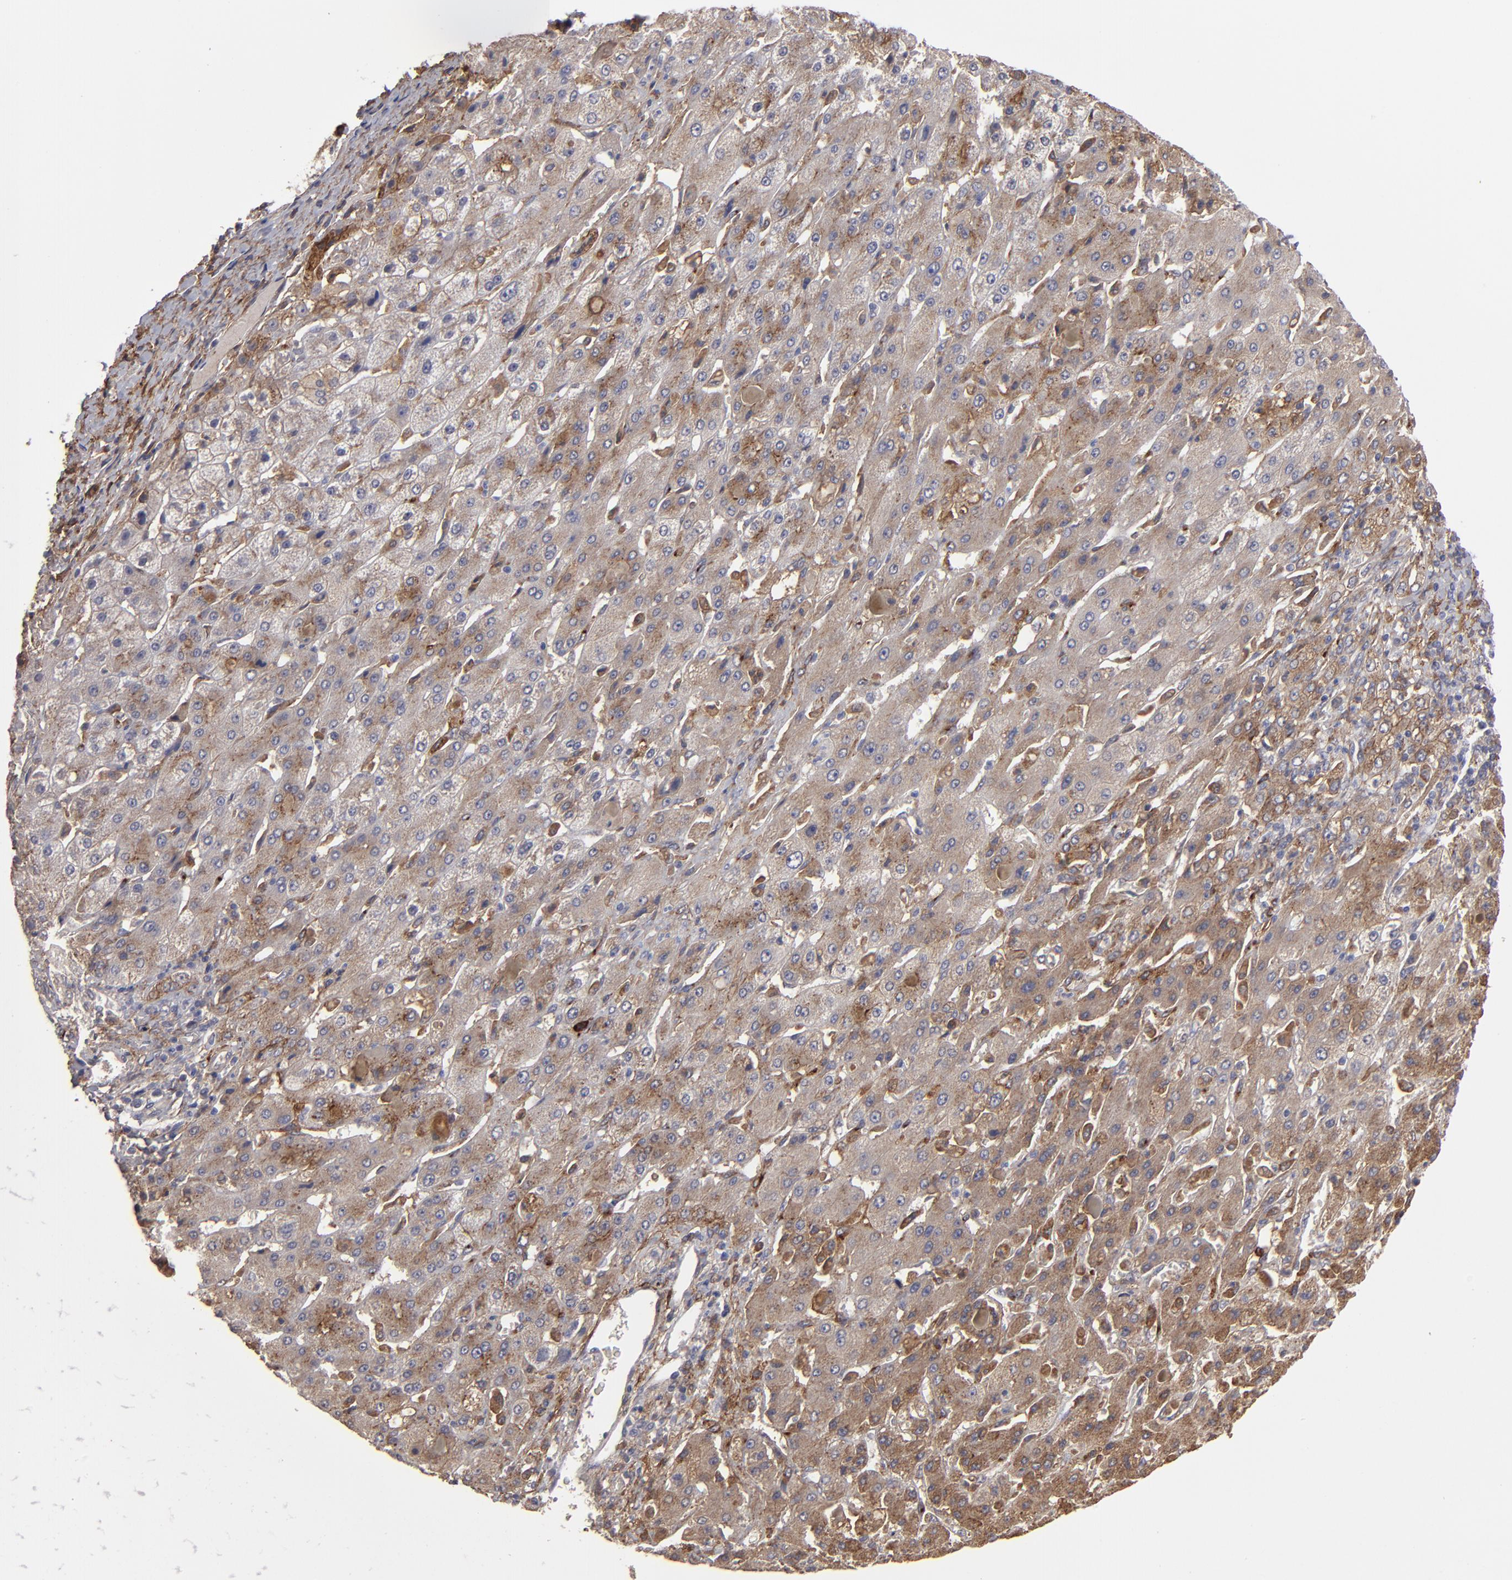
{"staining": {"intensity": "moderate", "quantity": "25%-75%", "location": "cytoplasmic/membranous"}, "tissue": "liver cancer", "cell_type": "Tumor cells", "image_type": "cancer", "snomed": [{"axis": "morphology", "description": "Cholangiocarcinoma"}, {"axis": "topography", "description": "Liver"}], "caption": "Immunohistochemical staining of human liver cancer shows medium levels of moderate cytoplasmic/membranous positivity in about 25%-75% of tumor cells.", "gene": "ITGB5", "patient": {"sex": "female", "age": 52}}